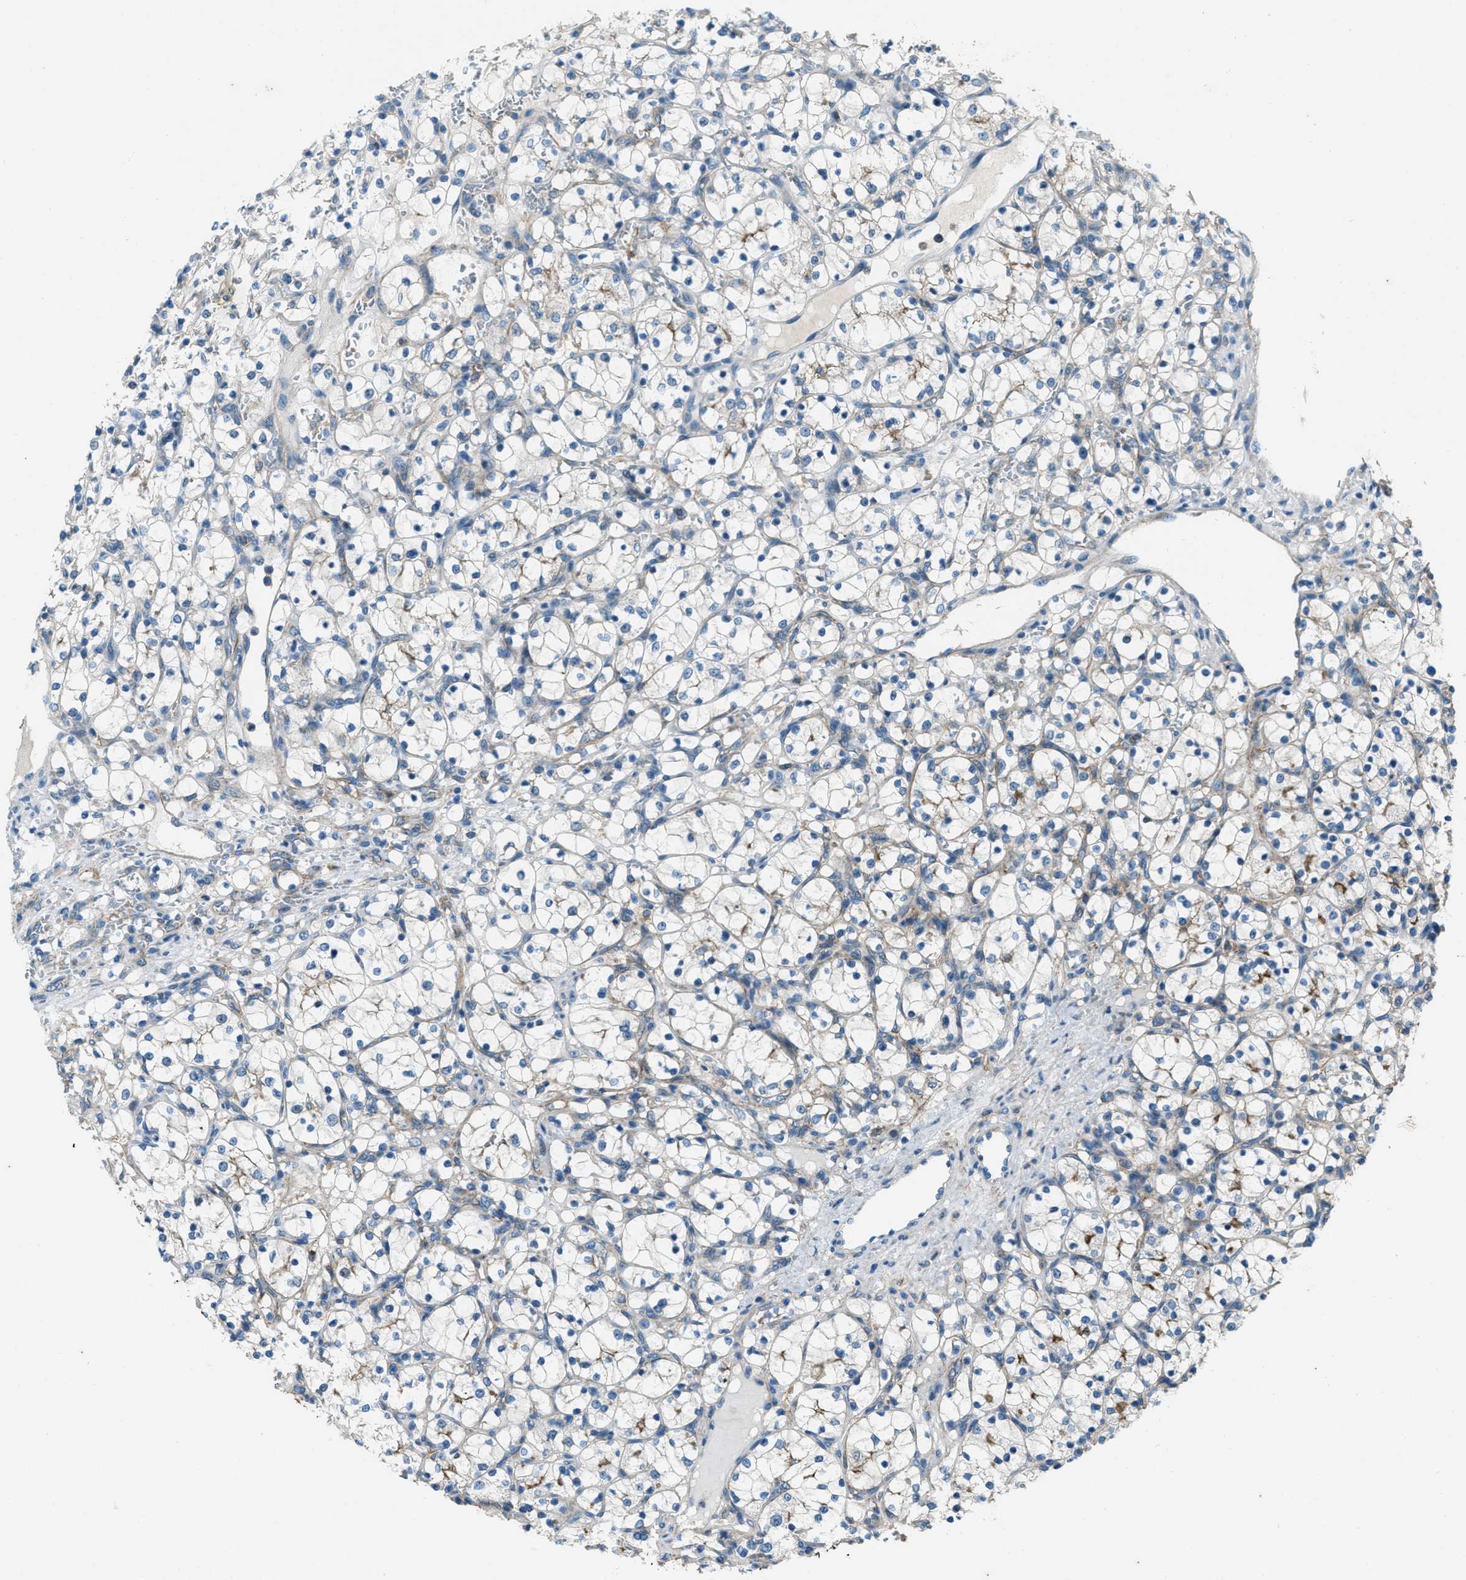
{"staining": {"intensity": "negative", "quantity": "none", "location": "none"}, "tissue": "renal cancer", "cell_type": "Tumor cells", "image_type": "cancer", "snomed": [{"axis": "morphology", "description": "Adenocarcinoma, NOS"}, {"axis": "topography", "description": "Kidney"}], "caption": "Immunohistochemistry (IHC) histopathology image of renal adenocarcinoma stained for a protein (brown), which reveals no staining in tumor cells.", "gene": "SVIL", "patient": {"sex": "female", "age": 69}}